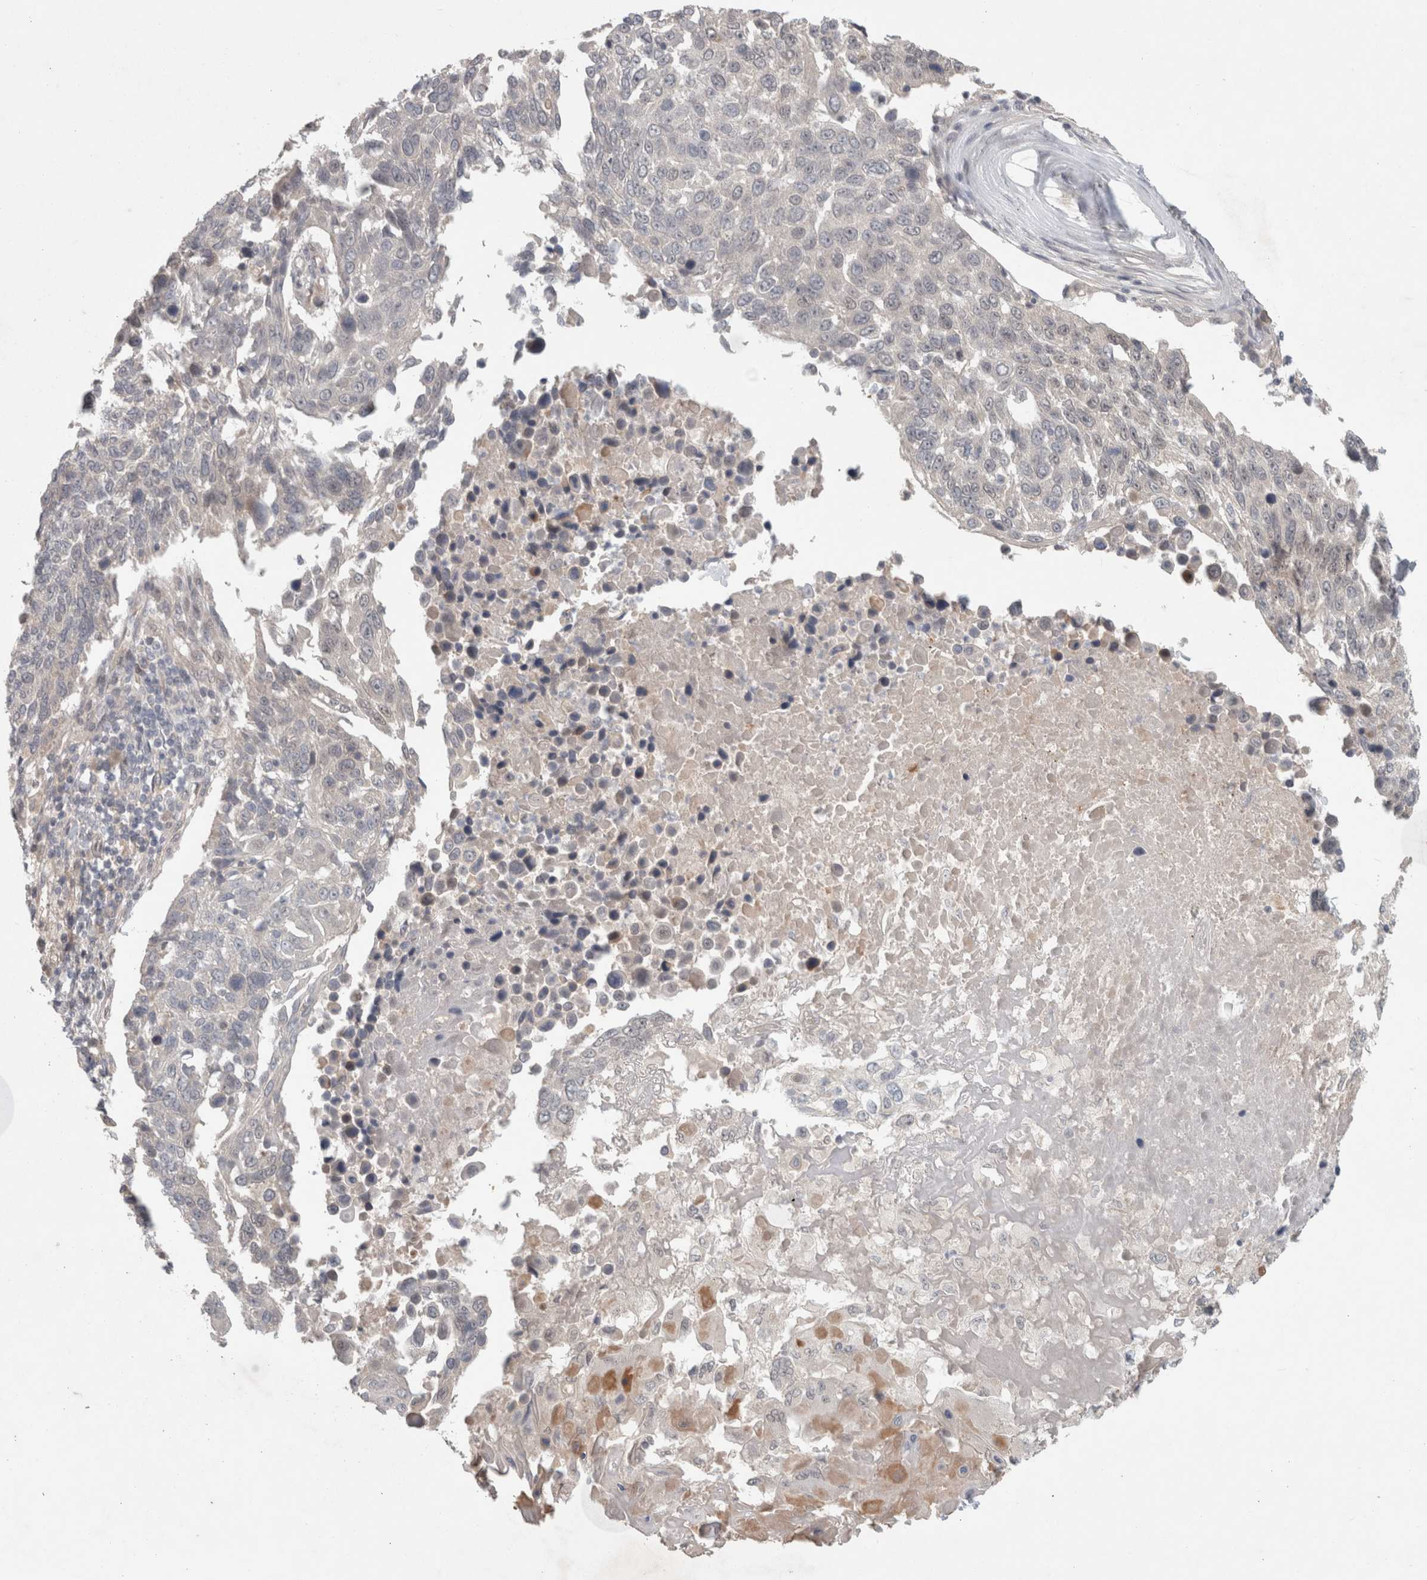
{"staining": {"intensity": "negative", "quantity": "none", "location": "none"}, "tissue": "lung cancer", "cell_type": "Tumor cells", "image_type": "cancer", "snomed": [{"axis": "morphology", "description": "Squamous cell carcinoma, NOS"}, {"axis": "topography", "description": "Lung"}], "caption": "Lung squamous cell carcinoma was stained to show a protein in brown. There is no significant positivity in tumor cells.", "gene": "RASAL2", "patient": {"sex": "male", "age": 66}}